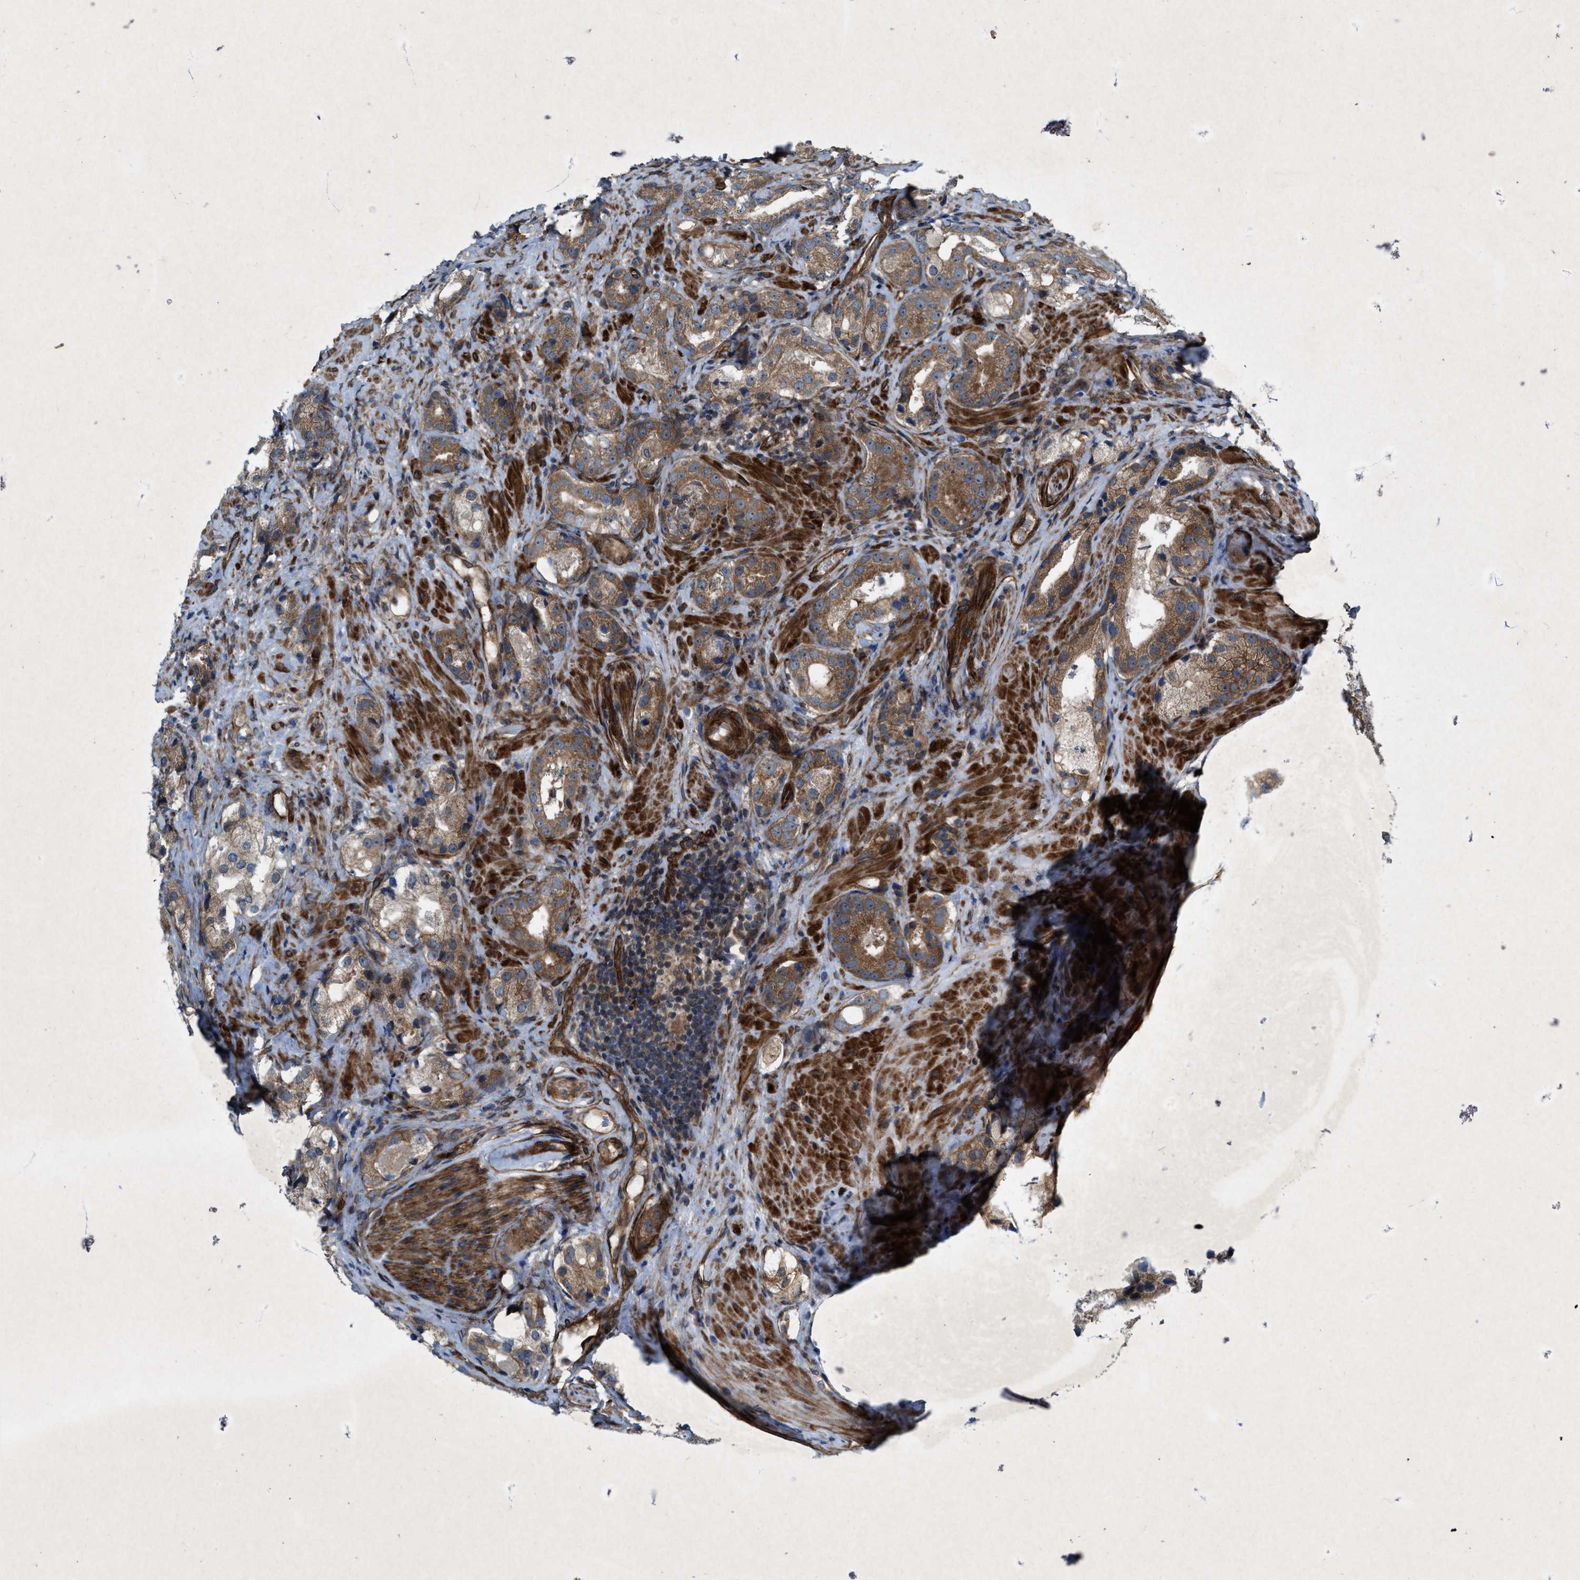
{"staining": {"intensity": "moderate", "quantity": ">75%", "location": "cytoplasmic/membranous"}, "tissue": "prostate cancer", "cell_type": "Tumor cells", "image_type": "cancer", "snomed": [{"axis": "morphology", "description": "Adenocarcinoma, High grade"}, {"axis": "topography", "description": "Prostate"}], "caption": "Protein staining by IHC displays moderate cytoplasmic/membranous staining in approximately >75% of tumor cells in prostate cancer (adenocarcinoma (high-grade)).", "gene": "URGCP", "patient": {"sex": "male", "age": 63}}